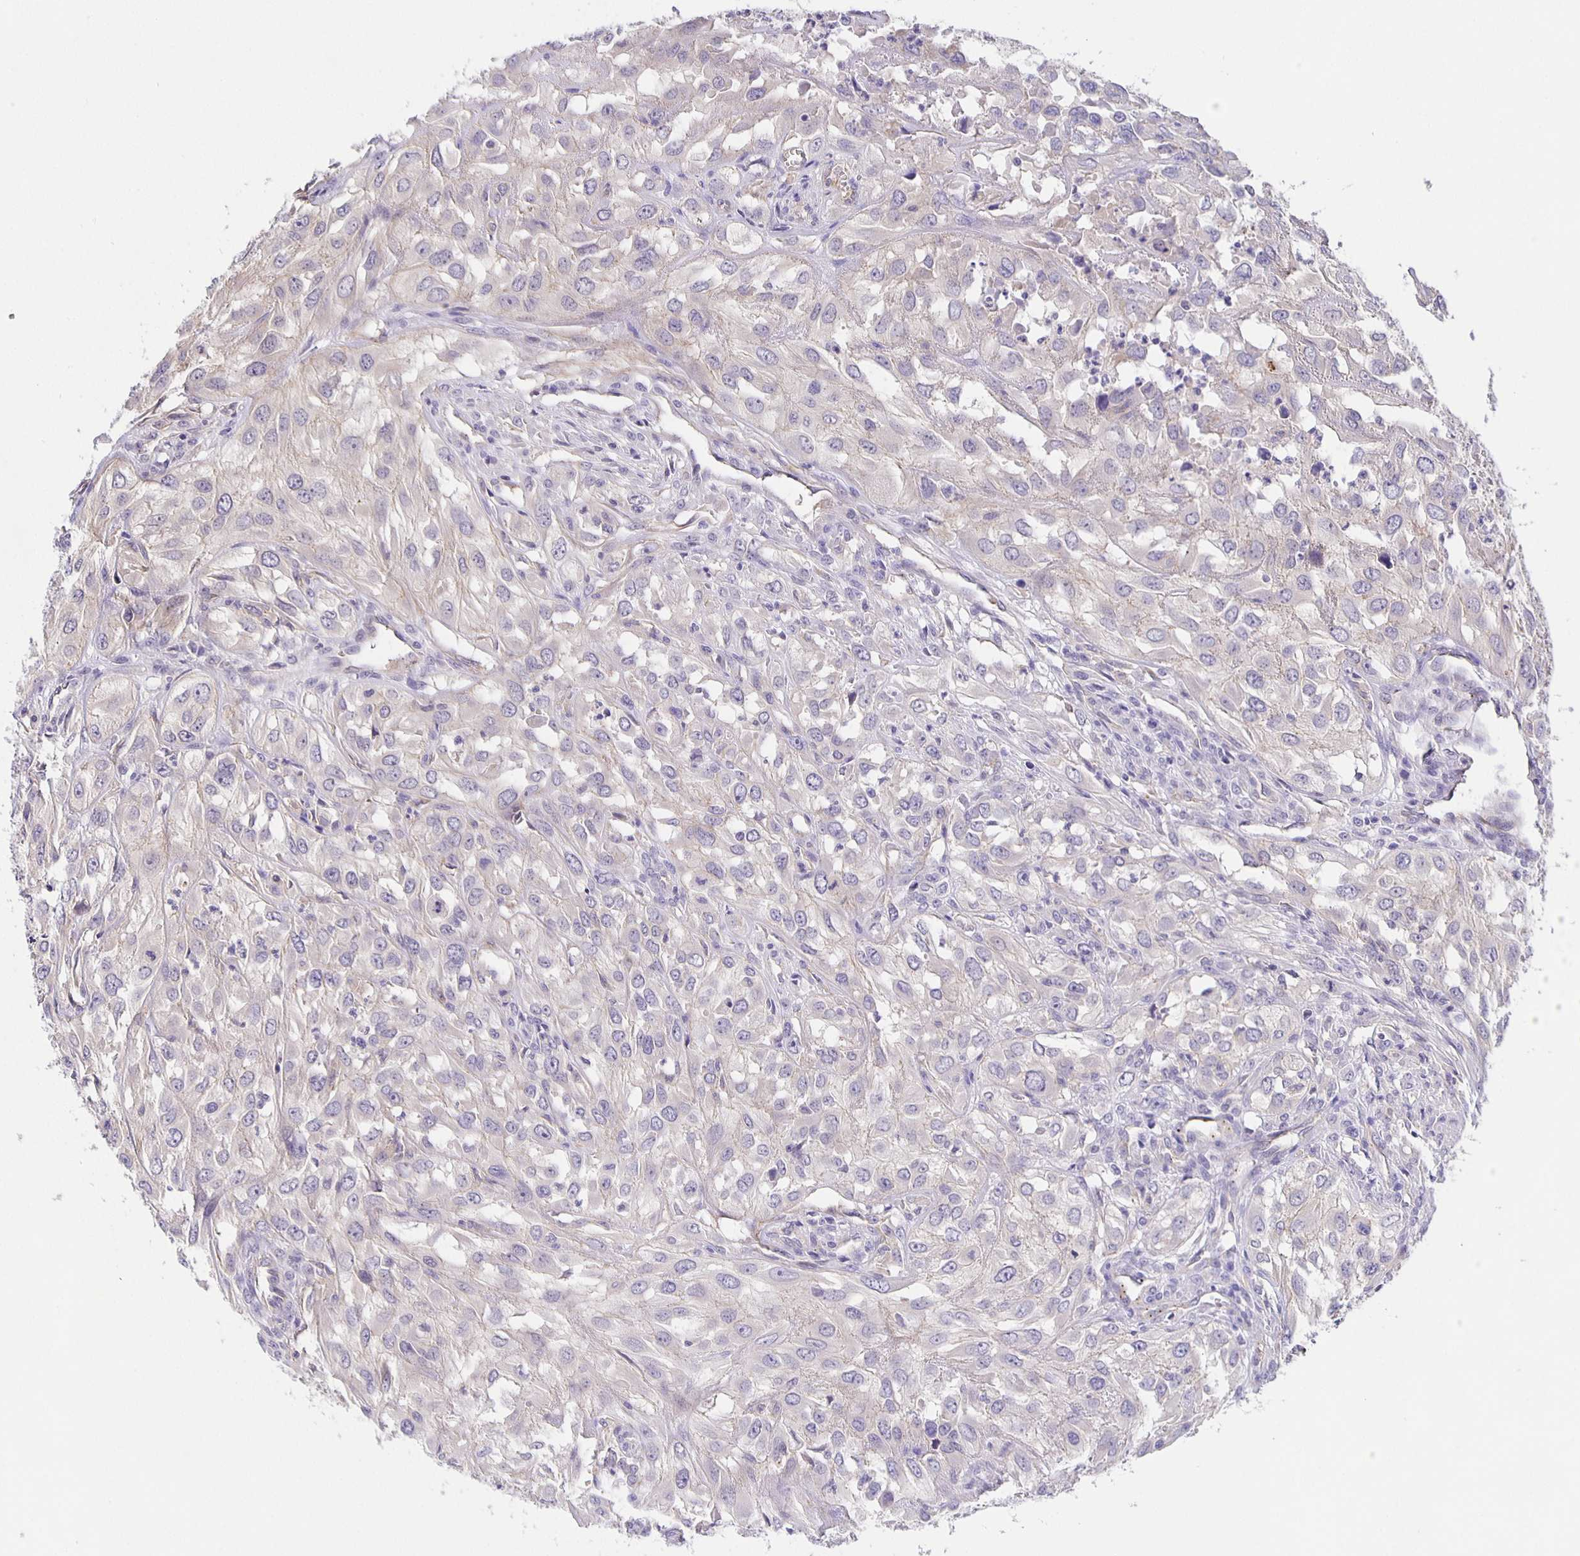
{"staining": {"intensity": "negative", "quantity": "none", "location": "none"}, "tissue": "urothelial cancer", "cell_type": "Tumor cells", "image_type": "cancer", "snomed": [{"axis": "morphology", "description": "Urothelial carcinoma, High grade"}, {"axis": "topography", "description": "Urinary bladder"}], "caption": "Urothelial carcinoma (high-grade) was stained to show a protein in brown. There is no significant staining in tumor cells.", "gene": "JMJD4", "patient": {"sex": "male", "age": 67}}